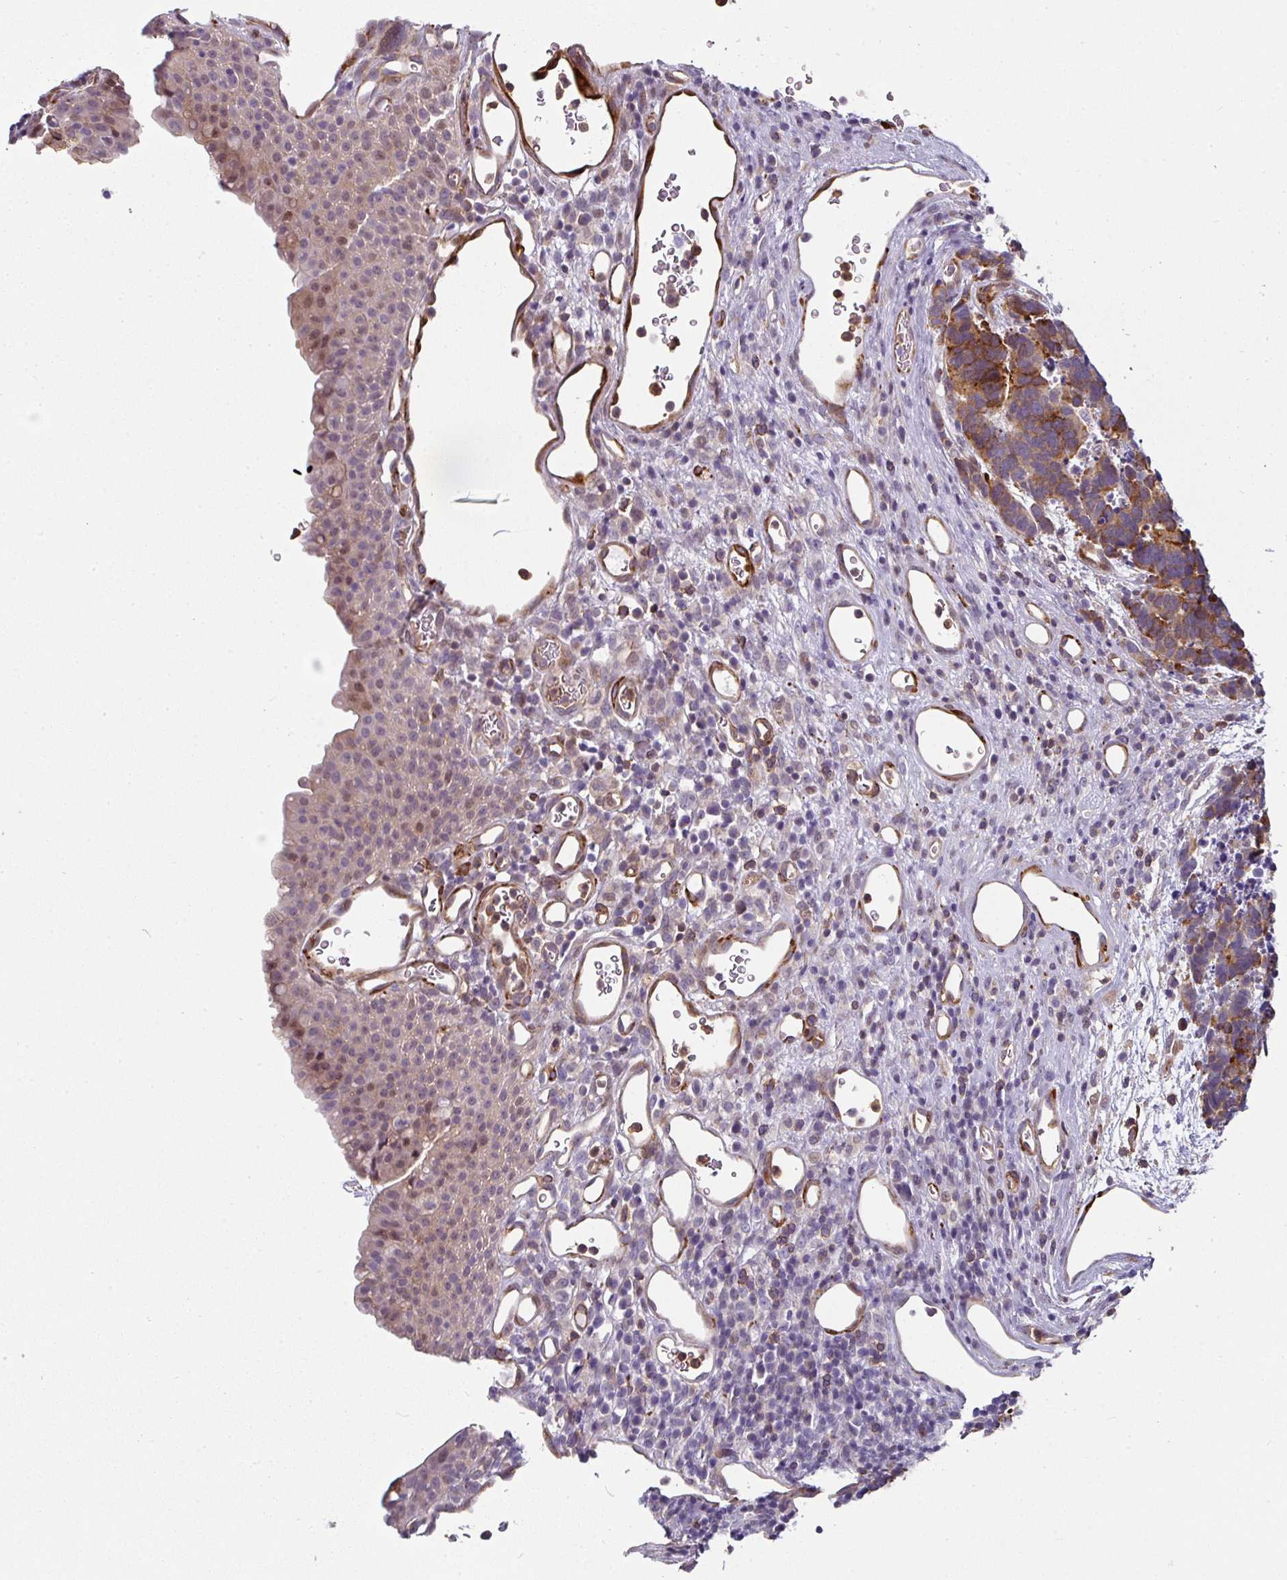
{"staining": {"intensity": "moderate", "quantity": ">75%", "location": "cytoplasmic/membranous"}, "tissue": "carcinoid", "cell_type": "Tumor cells", "image_type": "cancer", "snomed": [{"axis": "morphology", "description": "Carcinoma, NOS"}, {"axis": "morphology", "description": "Carcinoid, malignant, NOS"}, {"axis": "topography", "description": "Urinary bladder"}], "caption": "Carcinoma was stained to show a protein in brown. There is medium levels of moderate cytoplasmic/membranous staining in about >75% of tumor cells. (DAB (3,3'-diaminobenzidine) IHC with brightfield microscopy, high magnification).", "gene": "BEND5", "patient": {"sex": "male", "age": 57}}